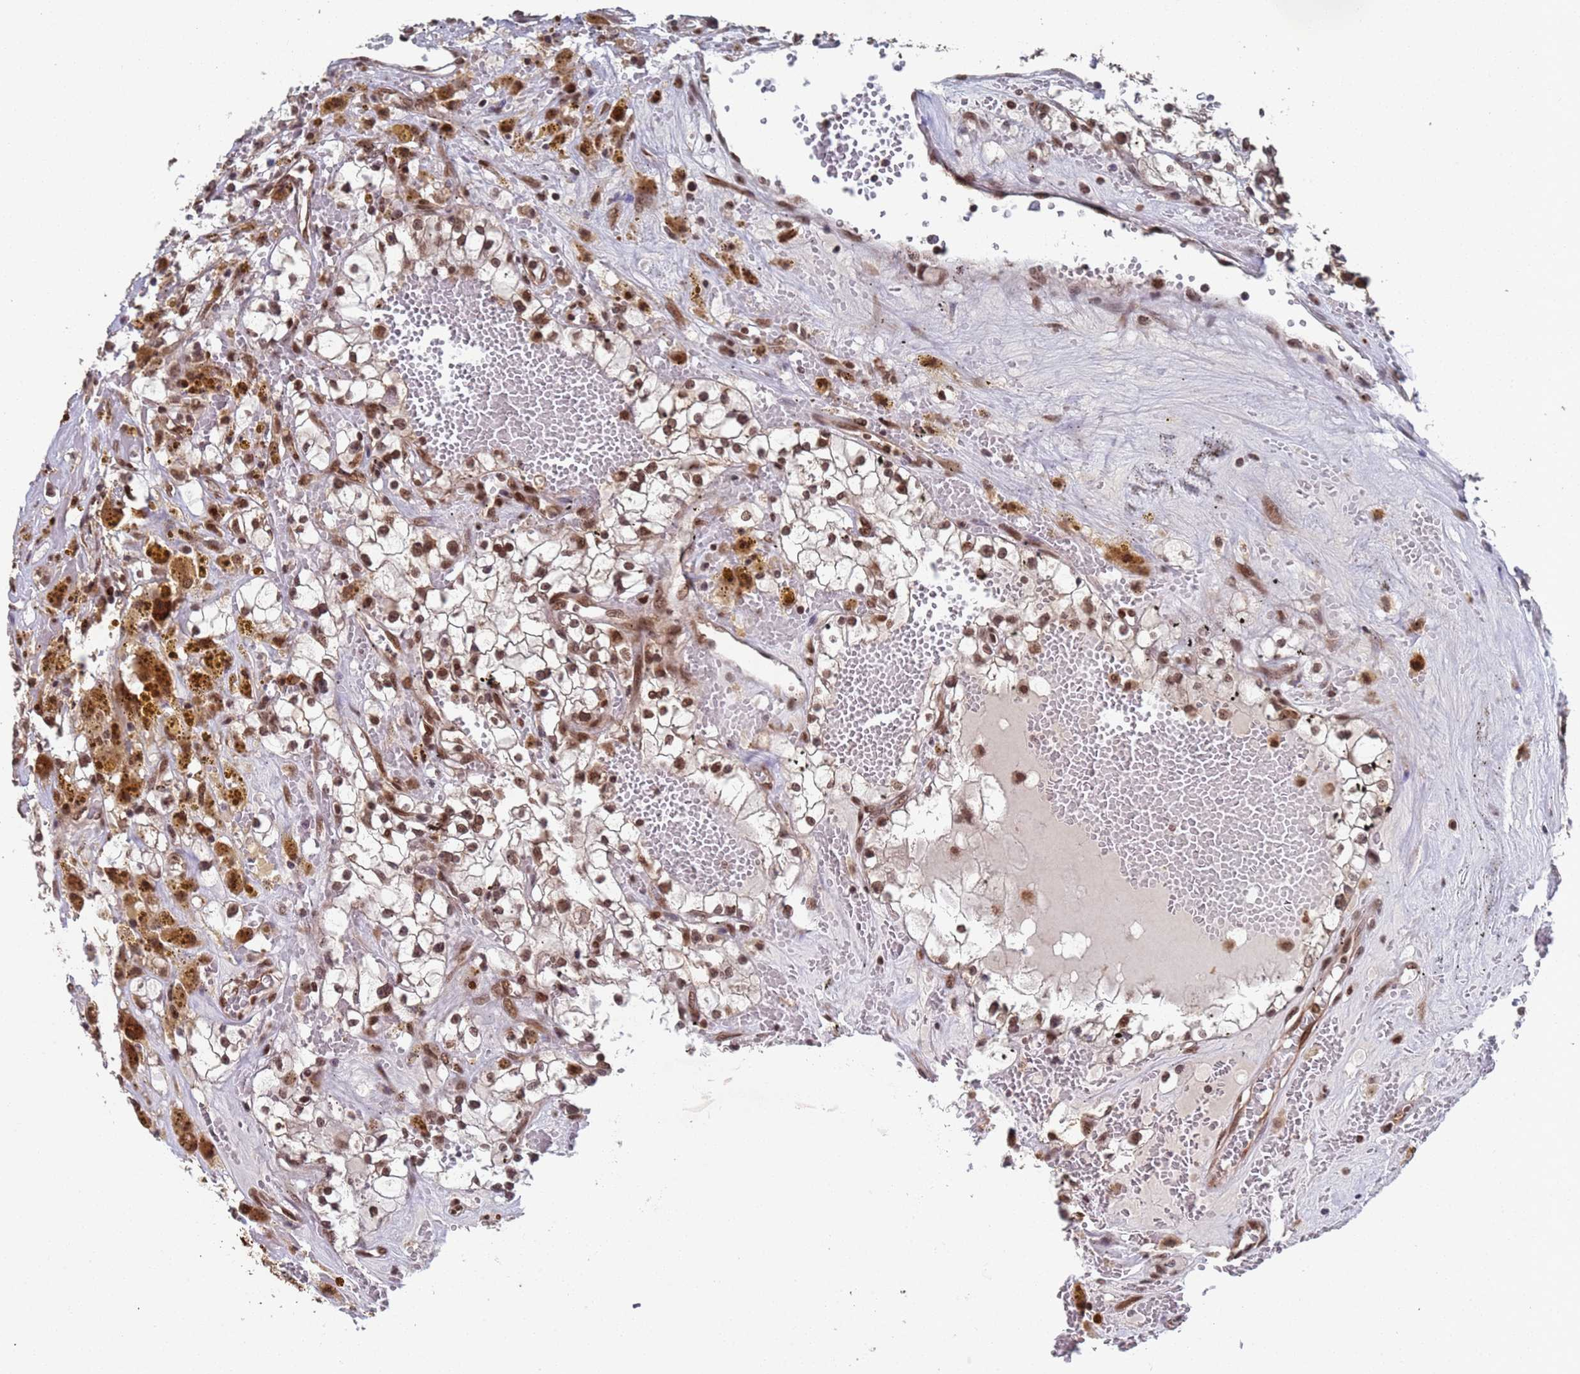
{"staining": {"intensity": "moderate", "quantity": ">75%", "location": "cytoplasmic/membranous,nuclear"}, "tissue": "renal cancer", "cell_type": "Tumor cells", "image_type": "cancer", "snomed": [{"axis": "morphology", "description": "Adenocarcinoma, NOS"}, {"axis": "topography", "description": "Kidney"}], "caption": "Immunohistochemistry (DAB) staining of human renal cancer shows moderate cytoplasmic/membranous and nuclear protein staining in approximately >75% of tumor cells. The staining is performed using DAB brown chromogen to label protein expression. The nuclei are counter-stained blue using hematoxylin.", "gene": "FUBP3", "patient": {"sex": "male", "age": 56}}